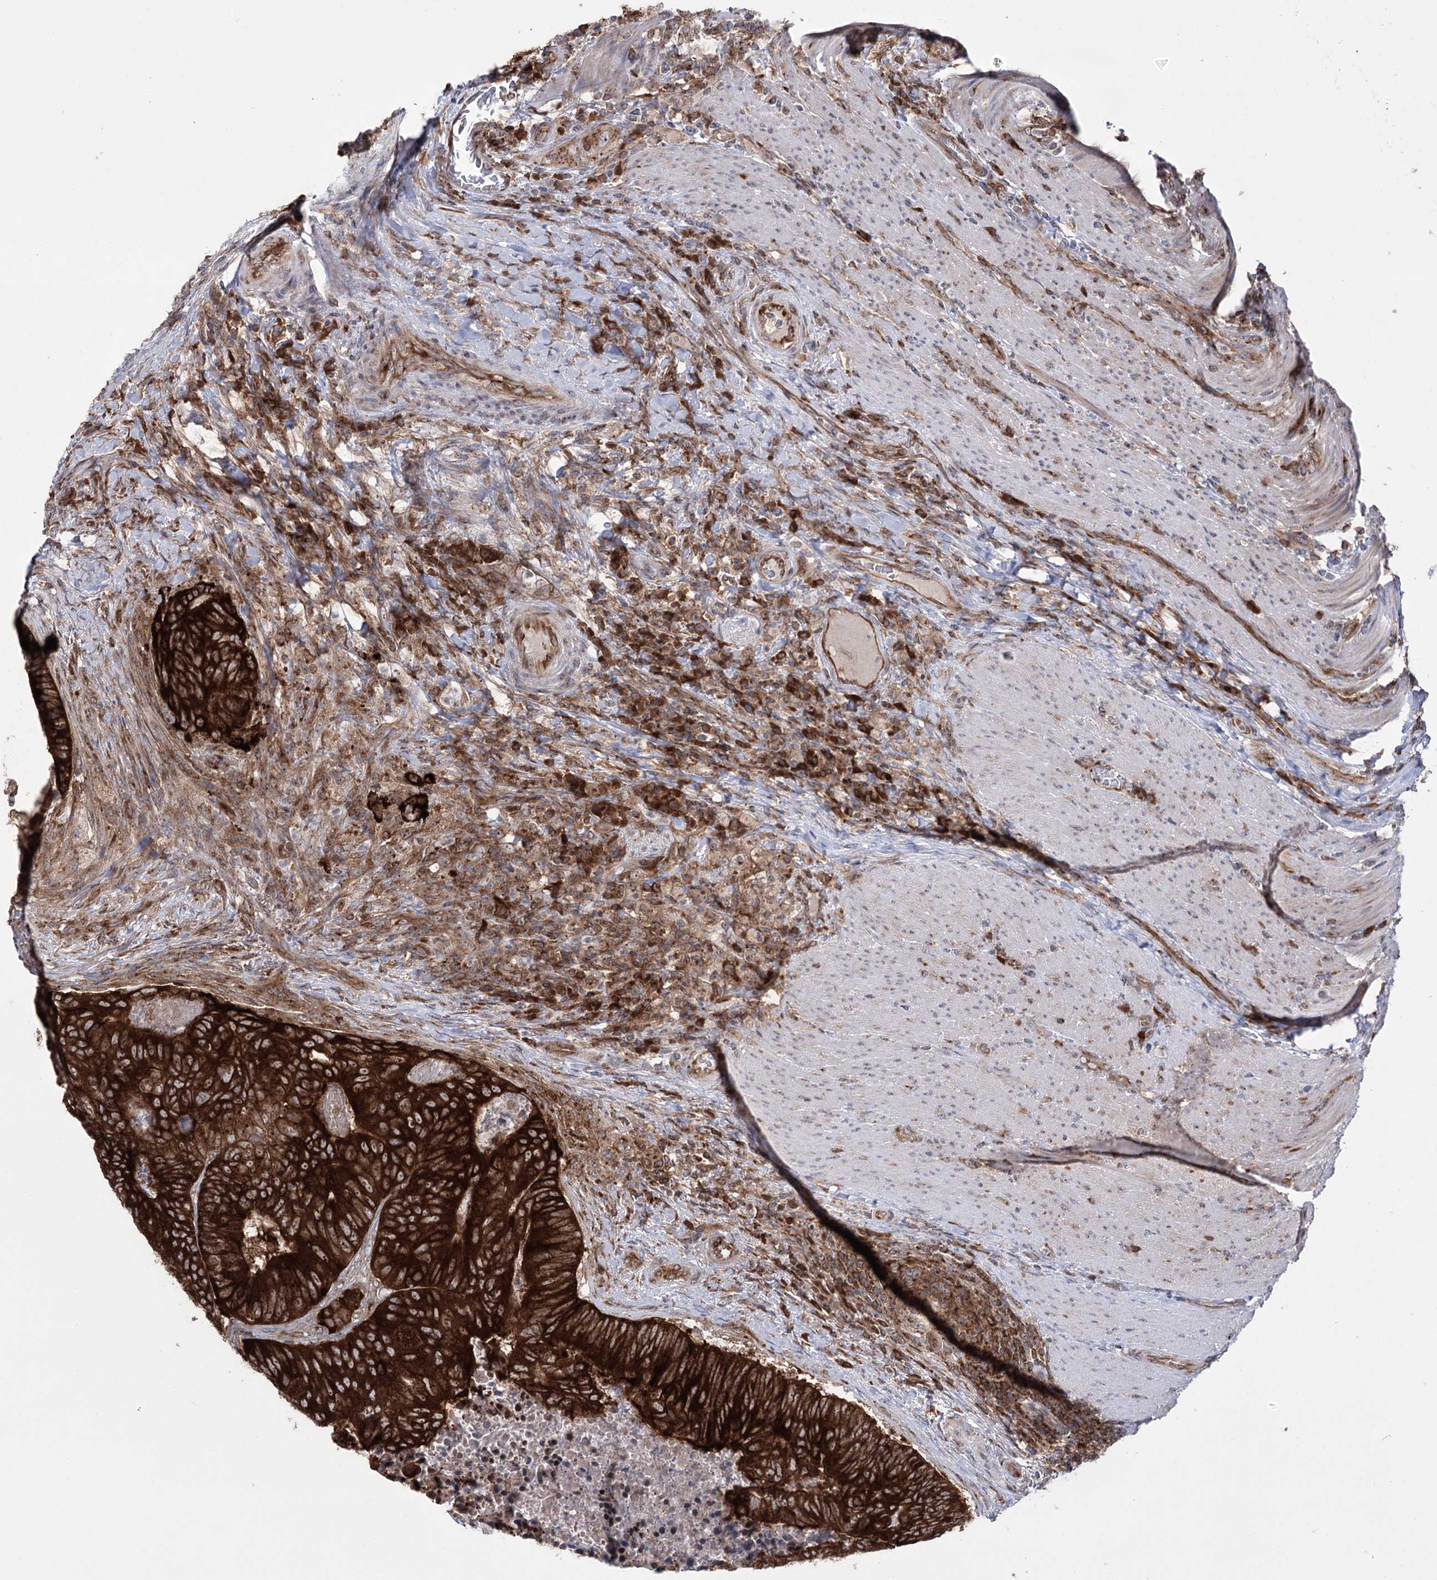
{"staining": {"intensity": "strong", "quantity": ">75%", "location": "cytoplasmic/membranous"}, "tissue": "colorectal cancer", "cell_type": "Tumor cells", "image_type": "cancer", "snomed": [{"axis": "morphology", "description": "Adenocarcinoma, NOS"}, {"axis": "topography", "description": "Colon"}], "caption": "Tumor cells reveal high levels of strong cytoplasmic/membranous positivity in about >75% of cells in human colorectal cancer (adenocarcinoma).", "gene": "ZNF622", "patient": {"sex": "female", "age": 67}}